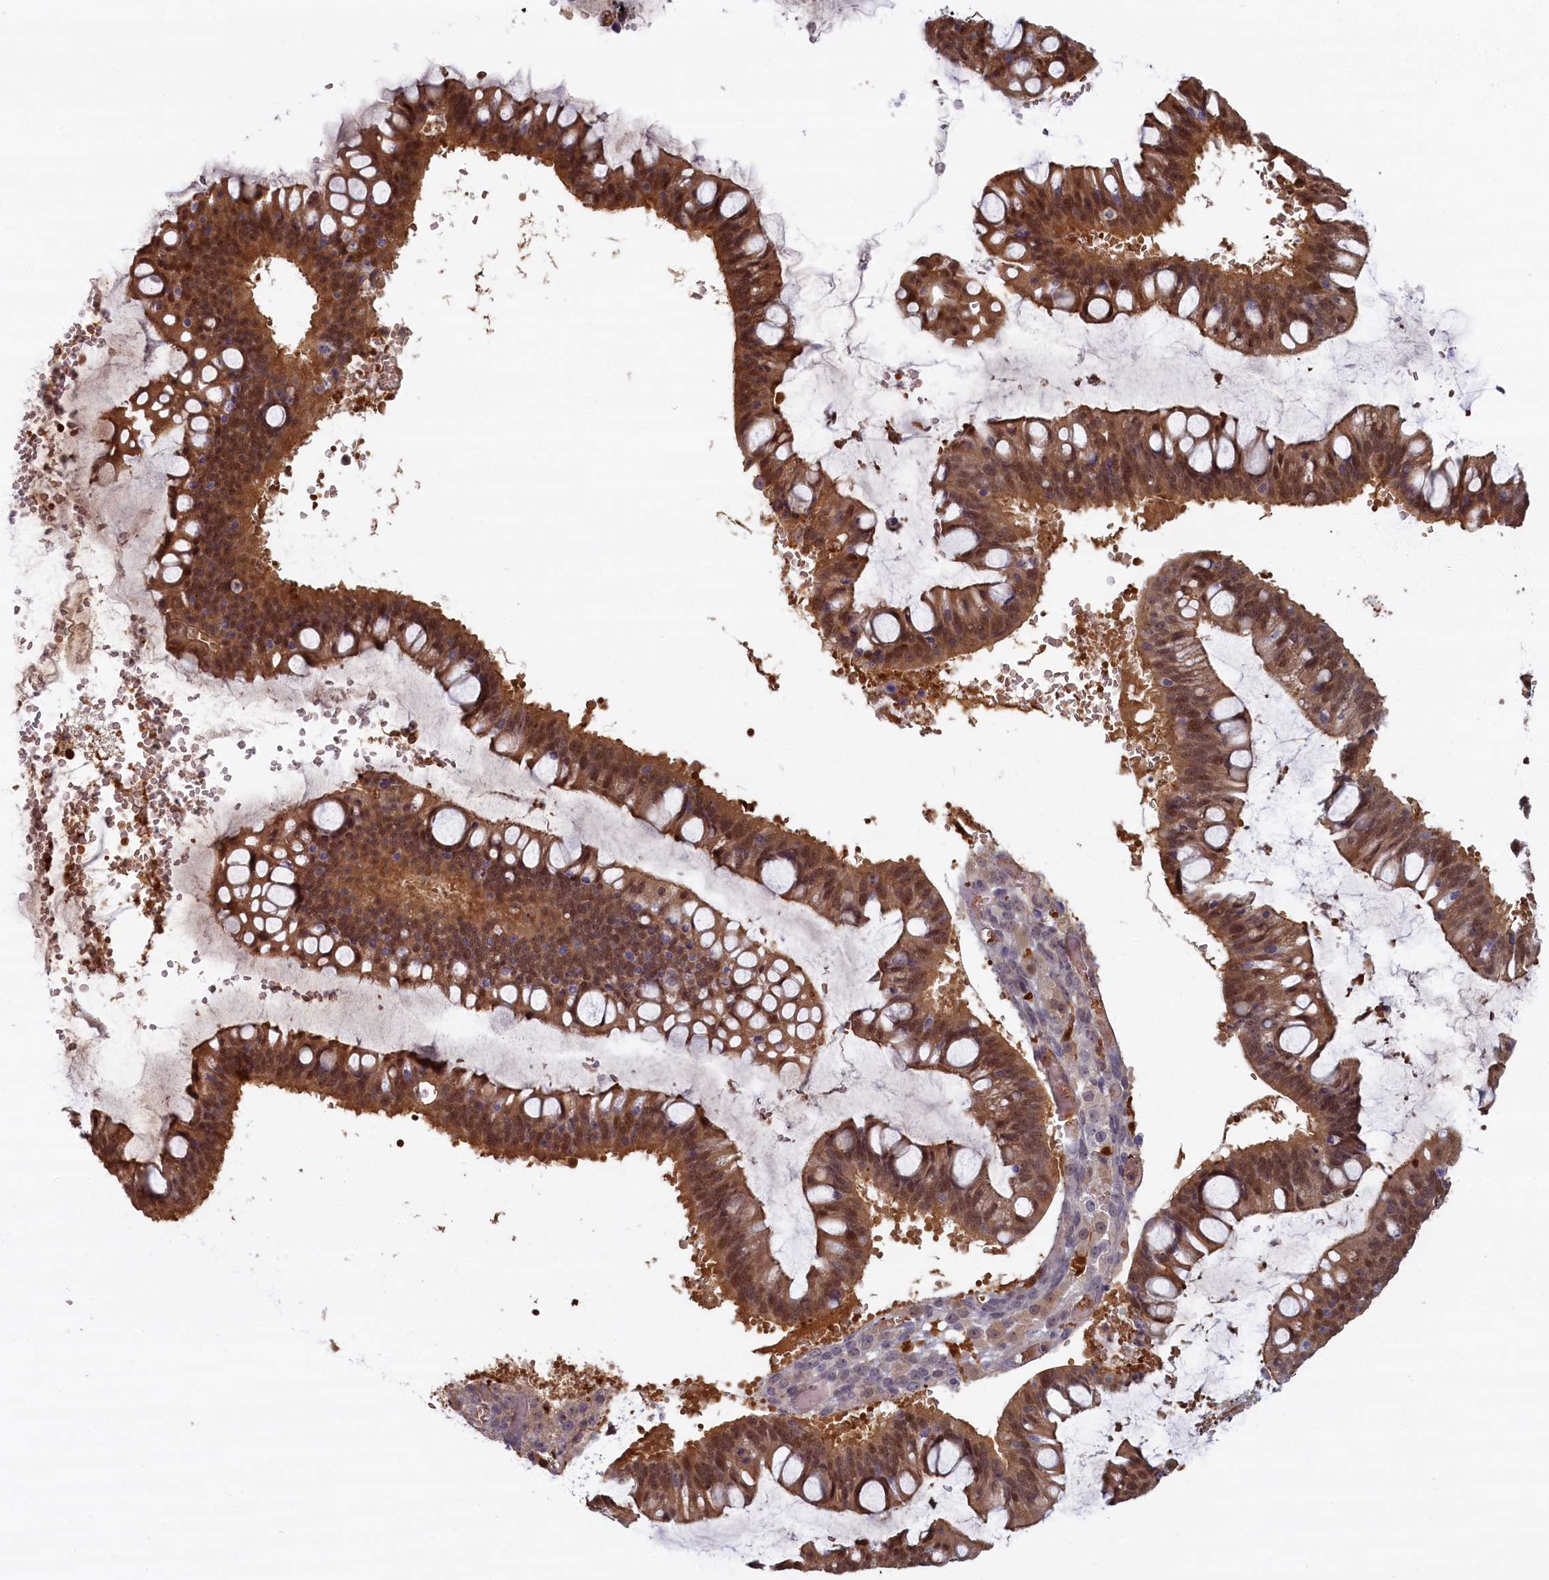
{"staining": {"intensity": "moderate", "quantity": ">75%", "location": "cytoplasmic/membranous,nuclear"}, "tissue": "ovarian cancer", "cell_type": "Tumor cells", "image_type": "cancer", "snomed": [{"axis": "morphology", "description": "Cystadenocarcinoma, mucinous, NOS"}, {"axis": "topography", "description": "Ovary"}], "caption": "Moderate cytoplasmic/membranous and nuclear expression is appreciated in approximately >75% of tumor cells in ovarian cancer. (brown staining indicates protein expression, while blue staining denotes nuclei).", "gene": "BLVRB", "patient": {"sex": "female", "age": 73}}